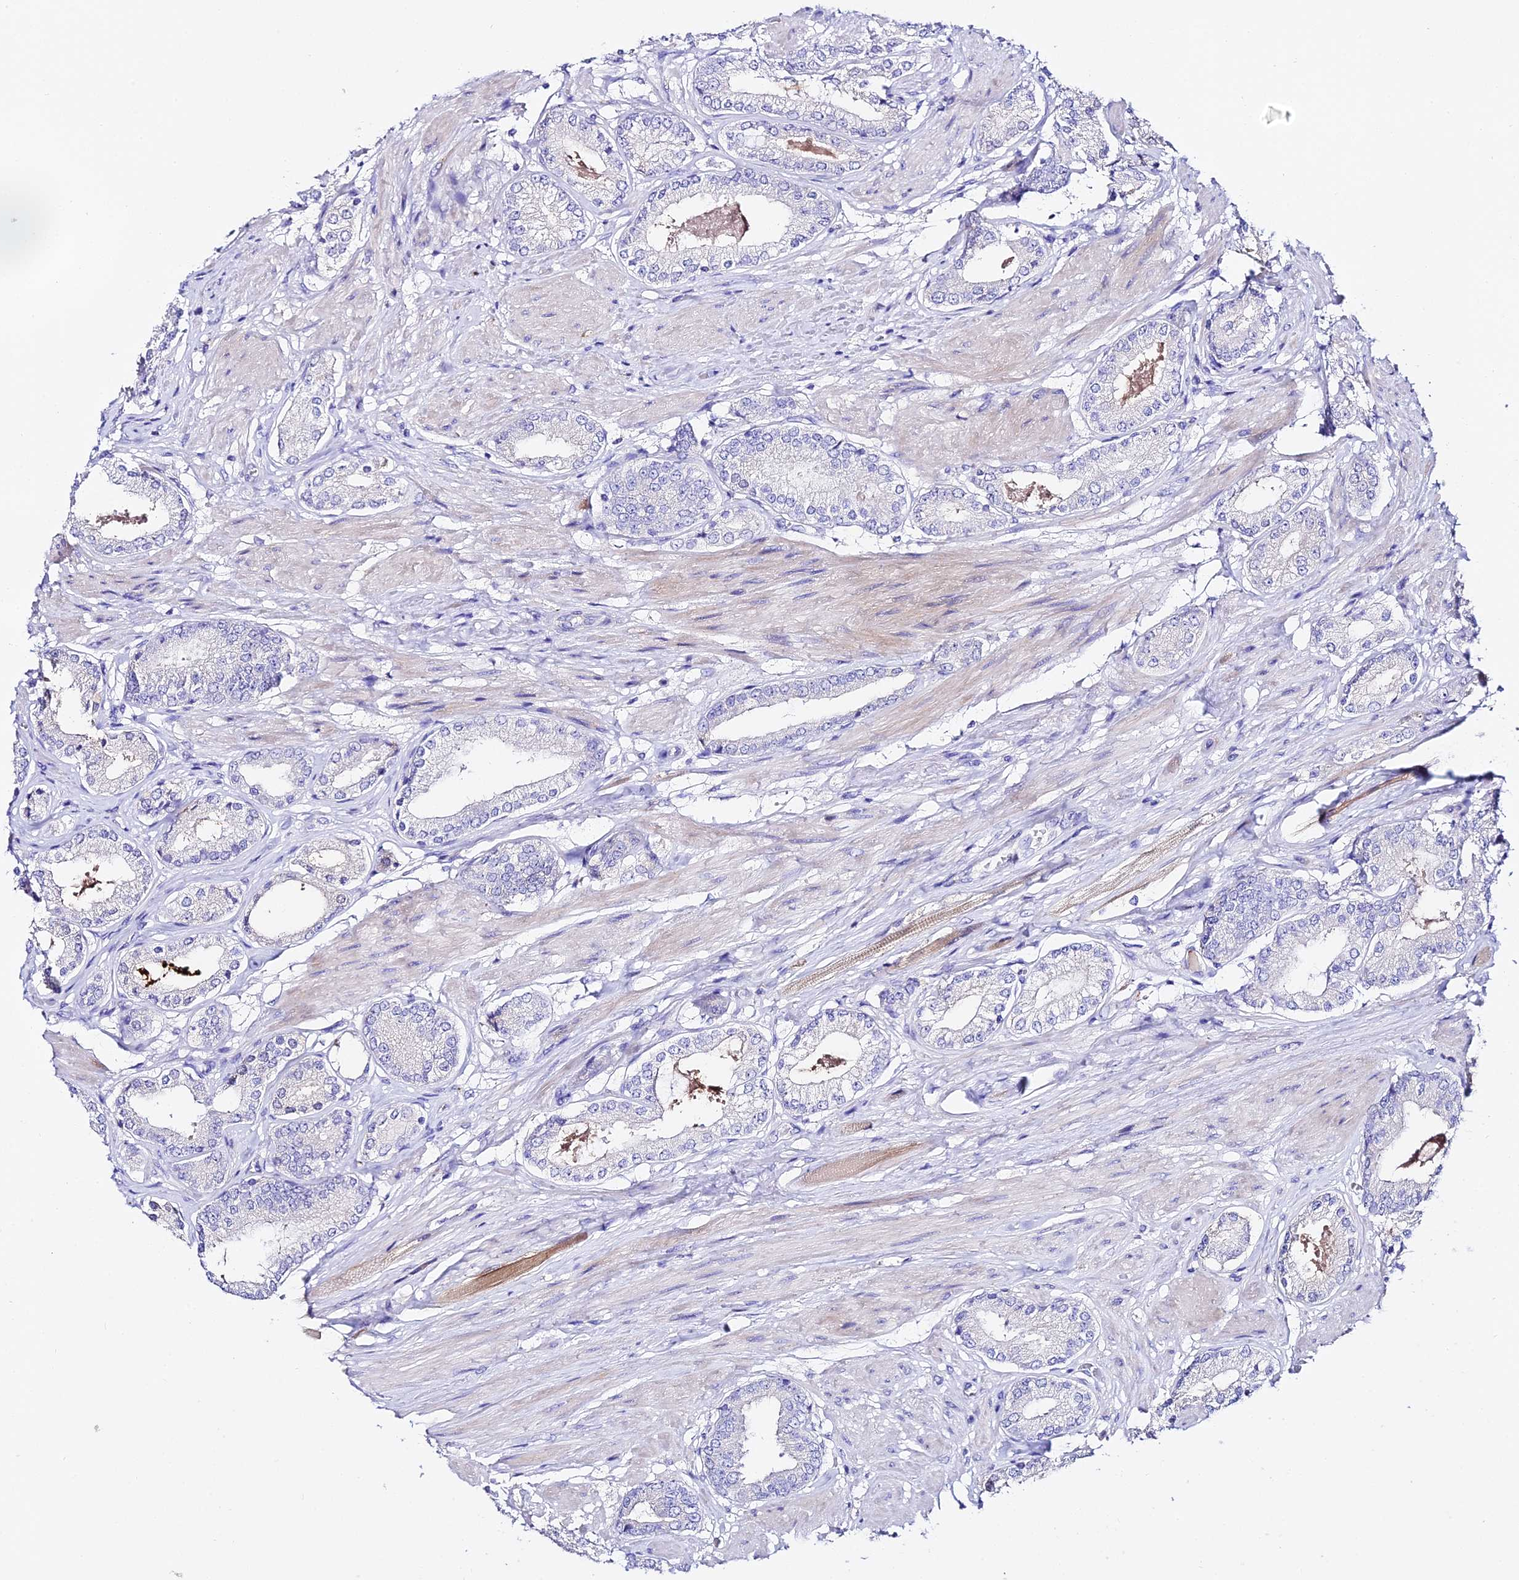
{"staining": {"intensity": "negative", "quantity": "none", "location": "none"}, "tissue": "prostate cancer", "cell_type": "Tumor cells", "image_type": "cancer", "snomed": [{"axis": "morphology", "description": "Adenocarcinoma, High grade"}, {"axis": "topography", "description": "Prostate and seminal vesicle, NOS"}], "caption": "An immunohistochemistry micrograph of prostate cancer (adenocarcinoma (high-grade)) is shown. There is no staining in tumor cells of prostate cancer (adenocarcinoma (high-grade)).", "gene": "TMEM117", "patient": {"sex": "male", "age": 64}}